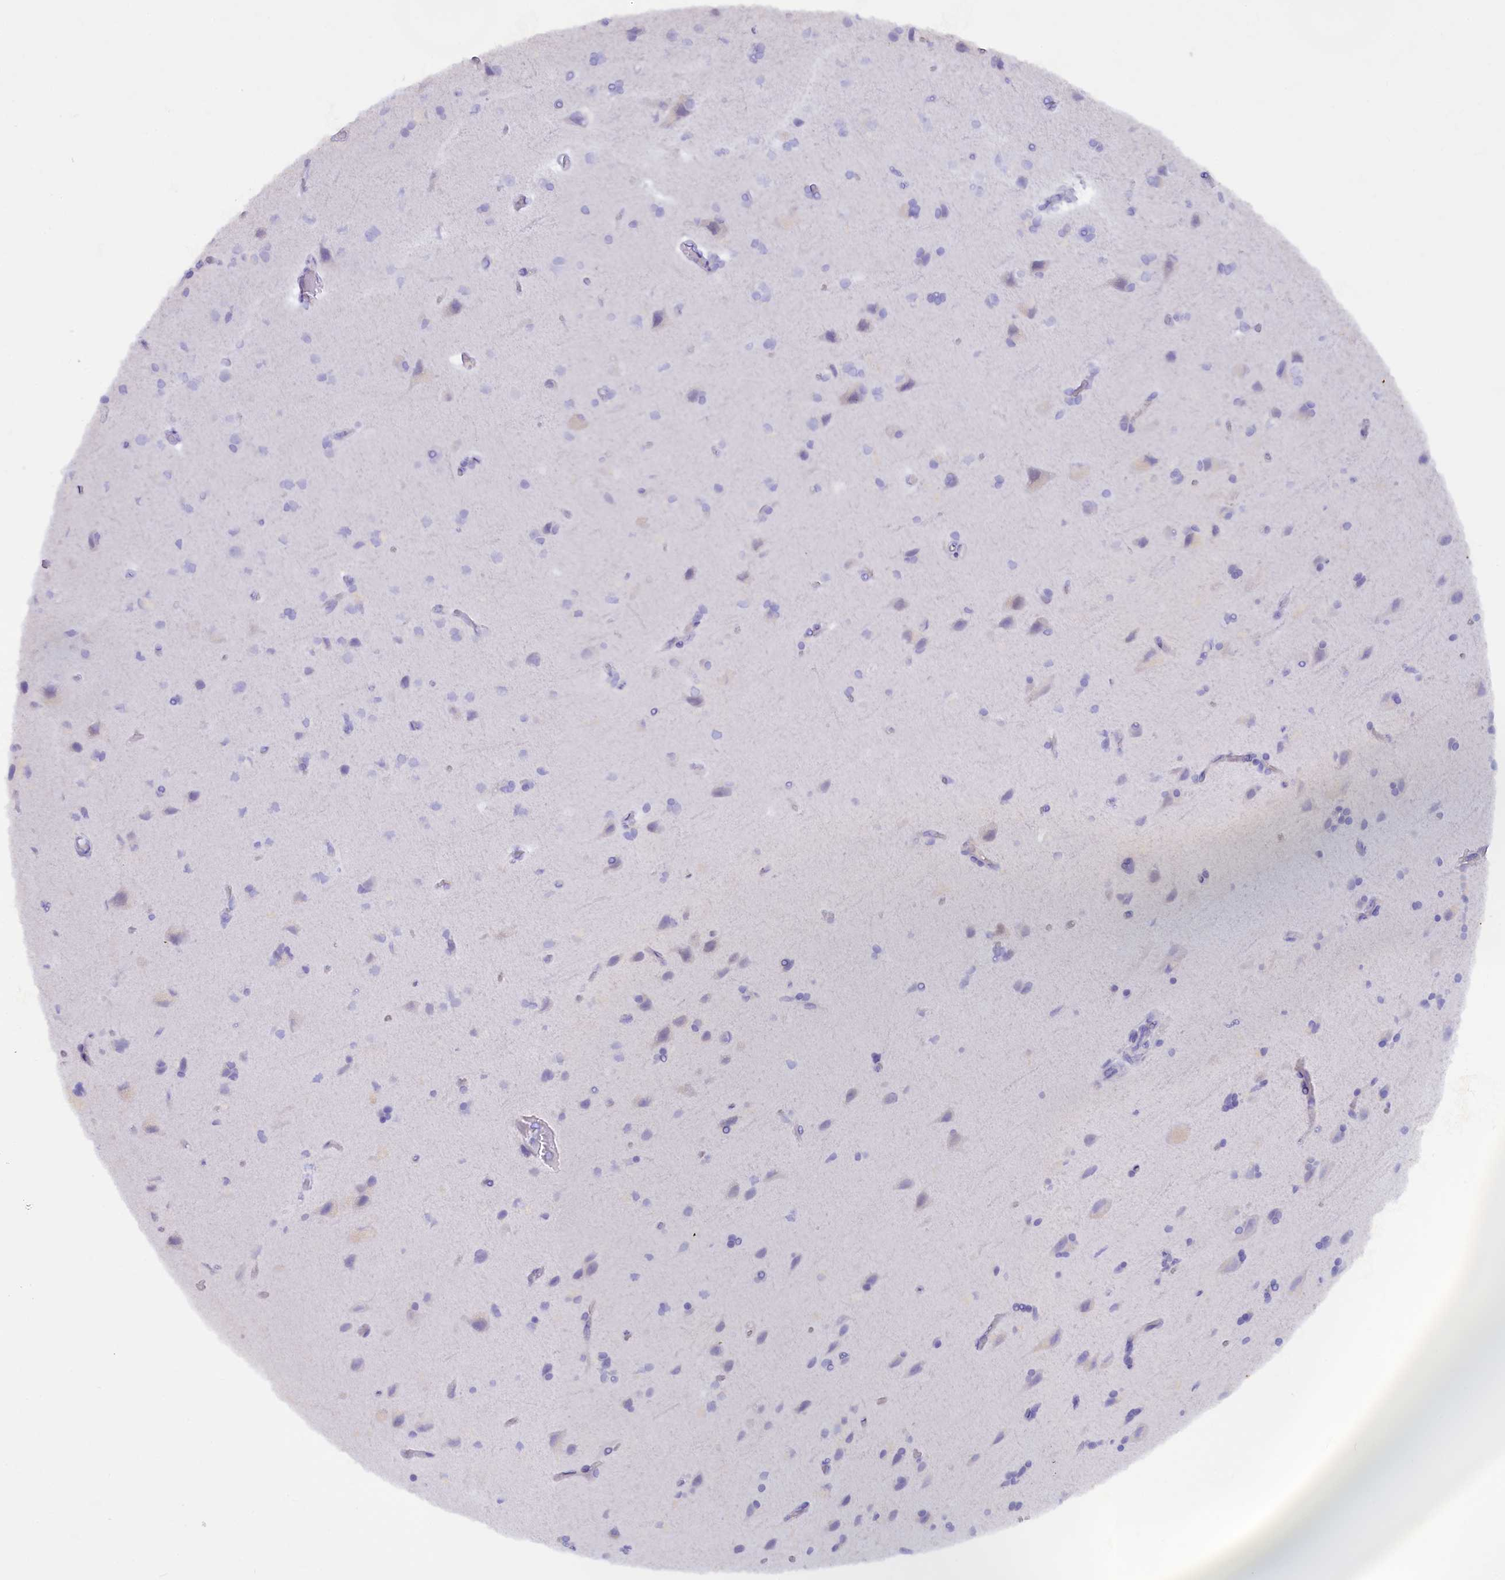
{"staining": {"intensity": "negative", "quantity": "none", "location": "none"}, "tissue": "cerebral cortex", "cell_type": "Endothelial cells", "image_type": "normal", "snomed": [{"axis": "morphology", "description": "Normal tissue, NOS"}, {"axis": "topography", "description": "Cerebral cortex"}], "caption": "A histopathology image of human cerebral cortex is negative for staining in endothelial cells. (DAB (3,3'-diaminobenzidine) immunohistochemistry, high magnification).", "gene": "ZSWIM4", "patient": {"sex": "male", "age": 62}}